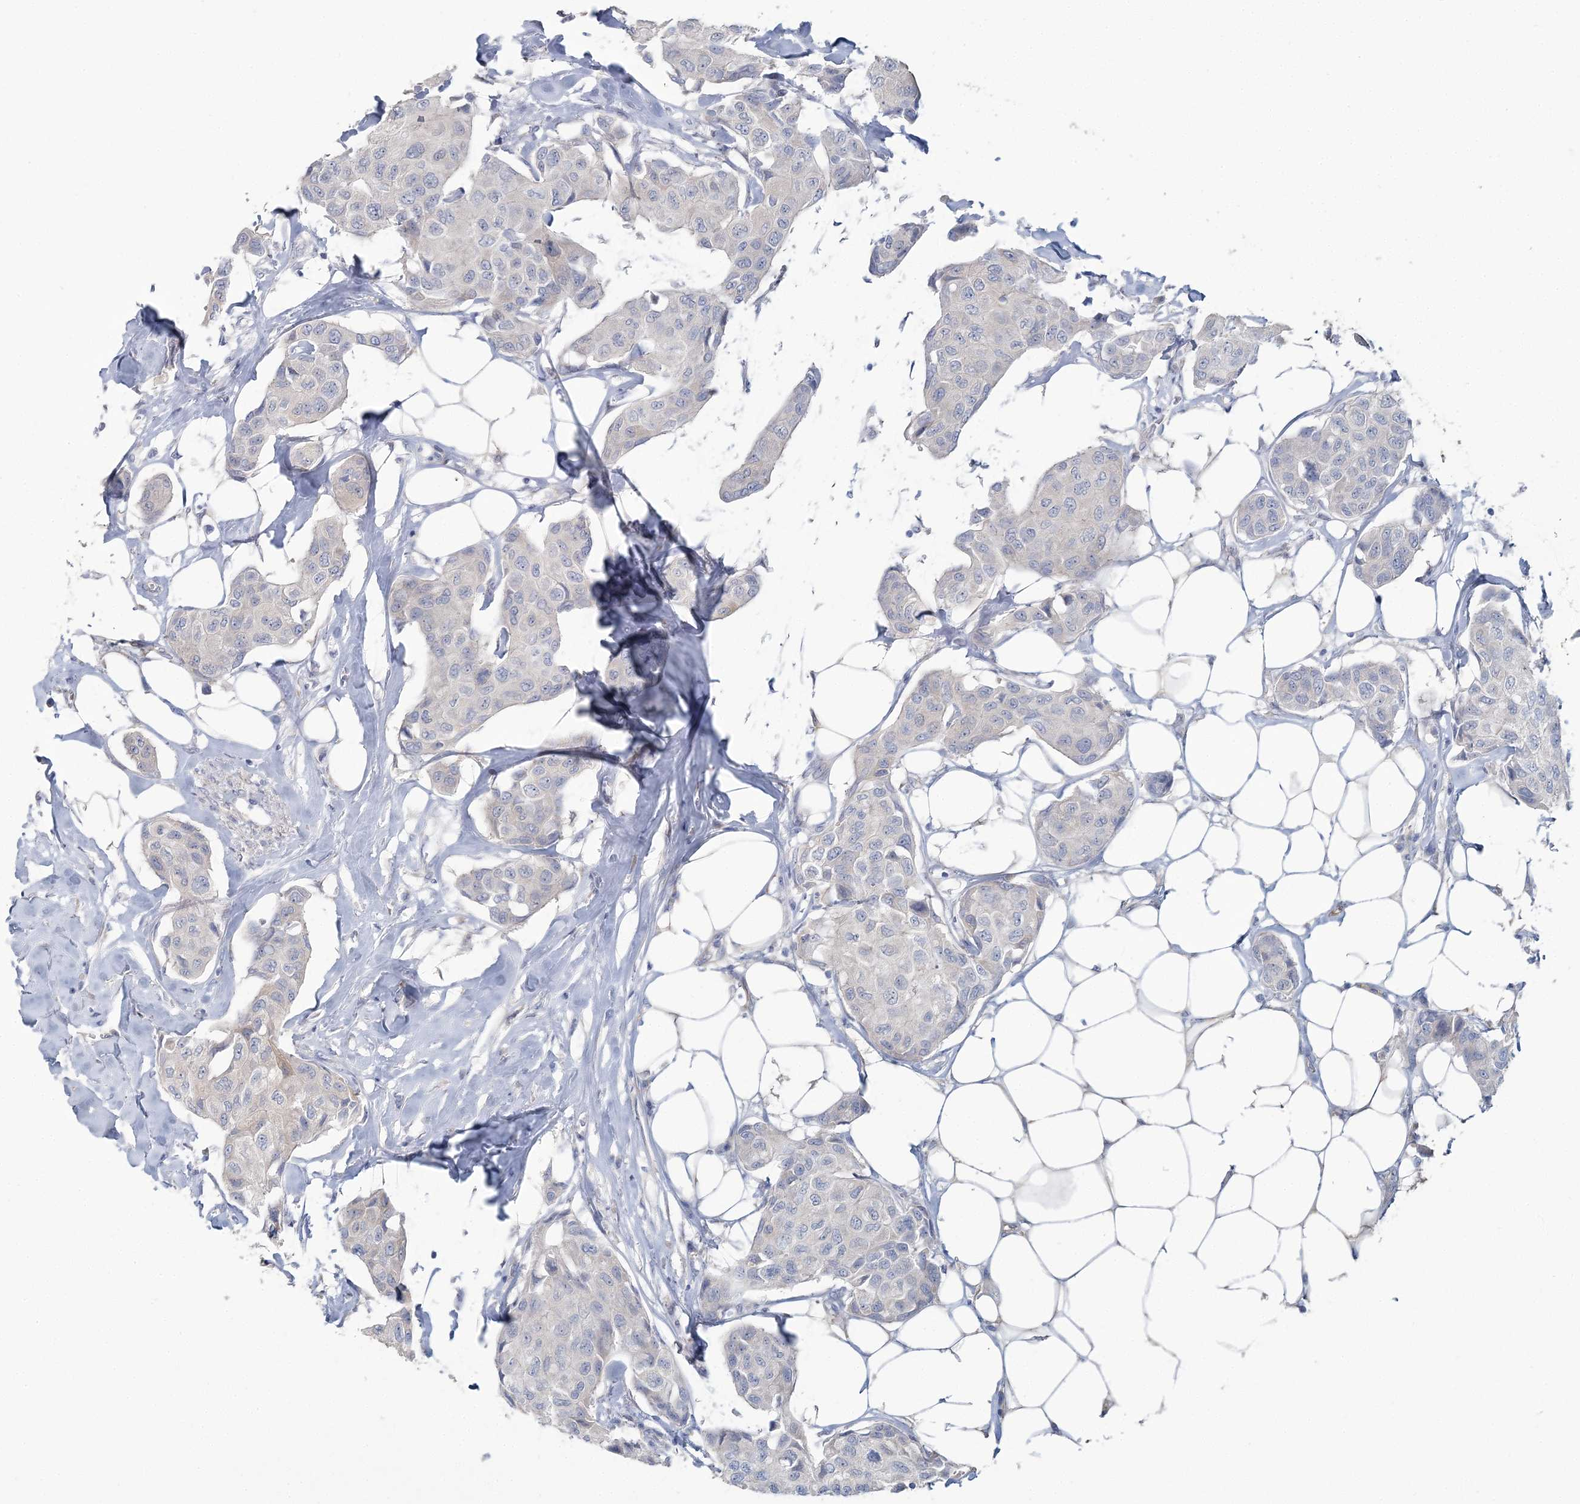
{"staining": {"intensity": "negative", "quantity": "none", "location": "none"}, "tissue": "breast cancer", "cell_type": "Tumor cells", "image_type": "cancer", "snomed": [{"axis": "morphology", "description": "Duct carcinoma"}, {"axis": "topography", "description": "Breast"}], "caption": "The immunohistochemistry (IHC) histopathology image has no significant staining in tumor cells of breast infiltrating ductal carcinoma tissue. (Brightfield microscopy of DAB immunohistochemistry (IHC) at high magnification).", "gene": "CMBL", "patient": {"sex": "female", "age": 80}}